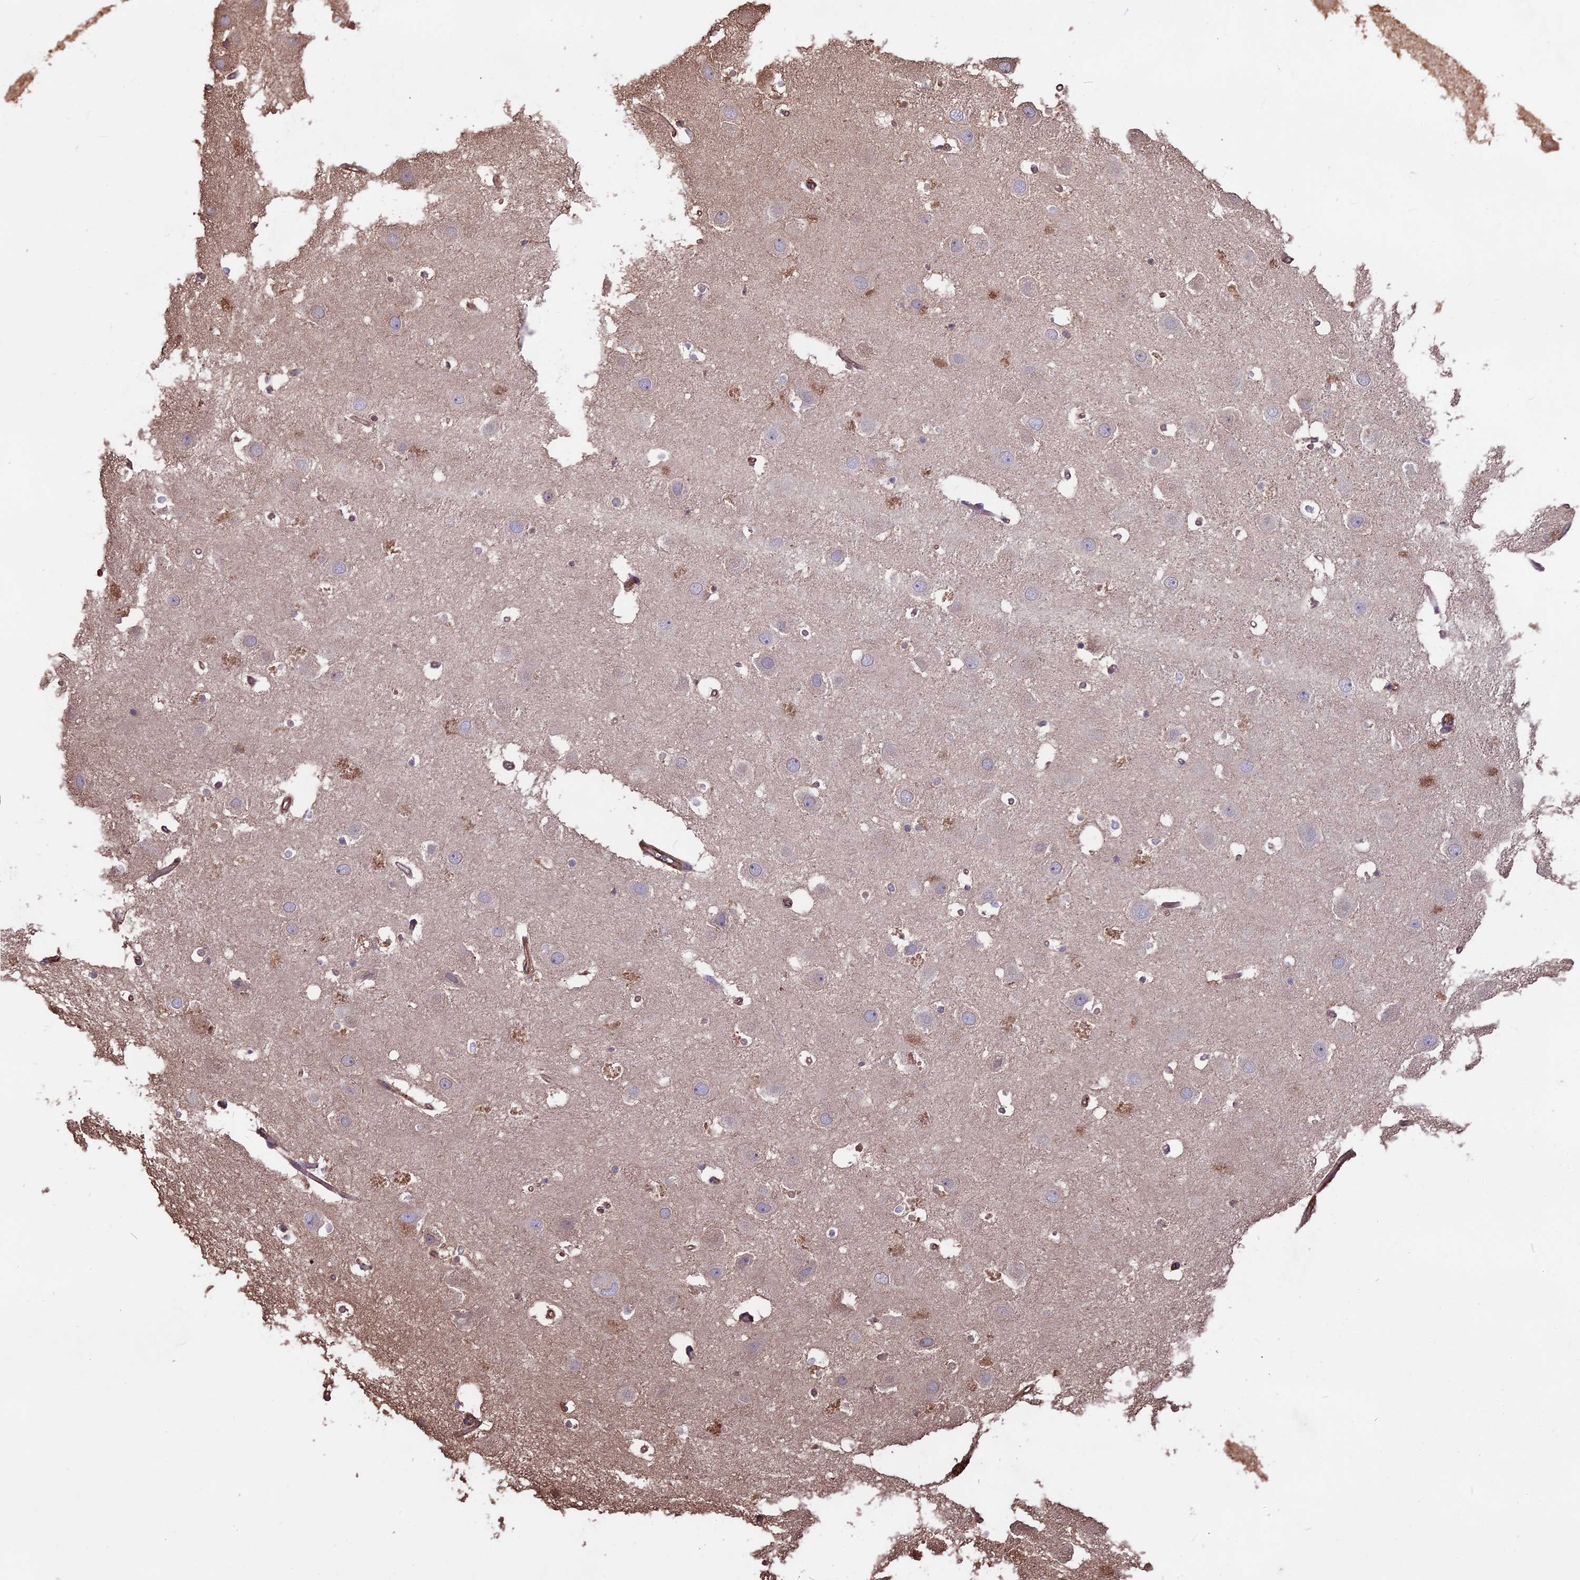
{"staining": {"intensity": "negative", "quantity": "none", "location": "none"}, "tissue": "hippocampus", "cell_type": "Glial cells", "image_type": "normal", "snomed": [{"axis": "morphology", "description": "Normal tissue, NOS"}, {"axis": "topography", "description": "Hippocampus"}], "caption": "IHC photomicrograph of unremarkable human hippocampus stained for a protein (brown), which demonstrates no positivity in glial cells. The staining was performed using DAB (3,3'-diaminobenzidine) to visualize the protein expression in brown, while the nuclei were stained in blue with hematoxylin (Magnification: 20x).", "gene": "SEH1L", "patient": {"sex": "female", "age": 52}}